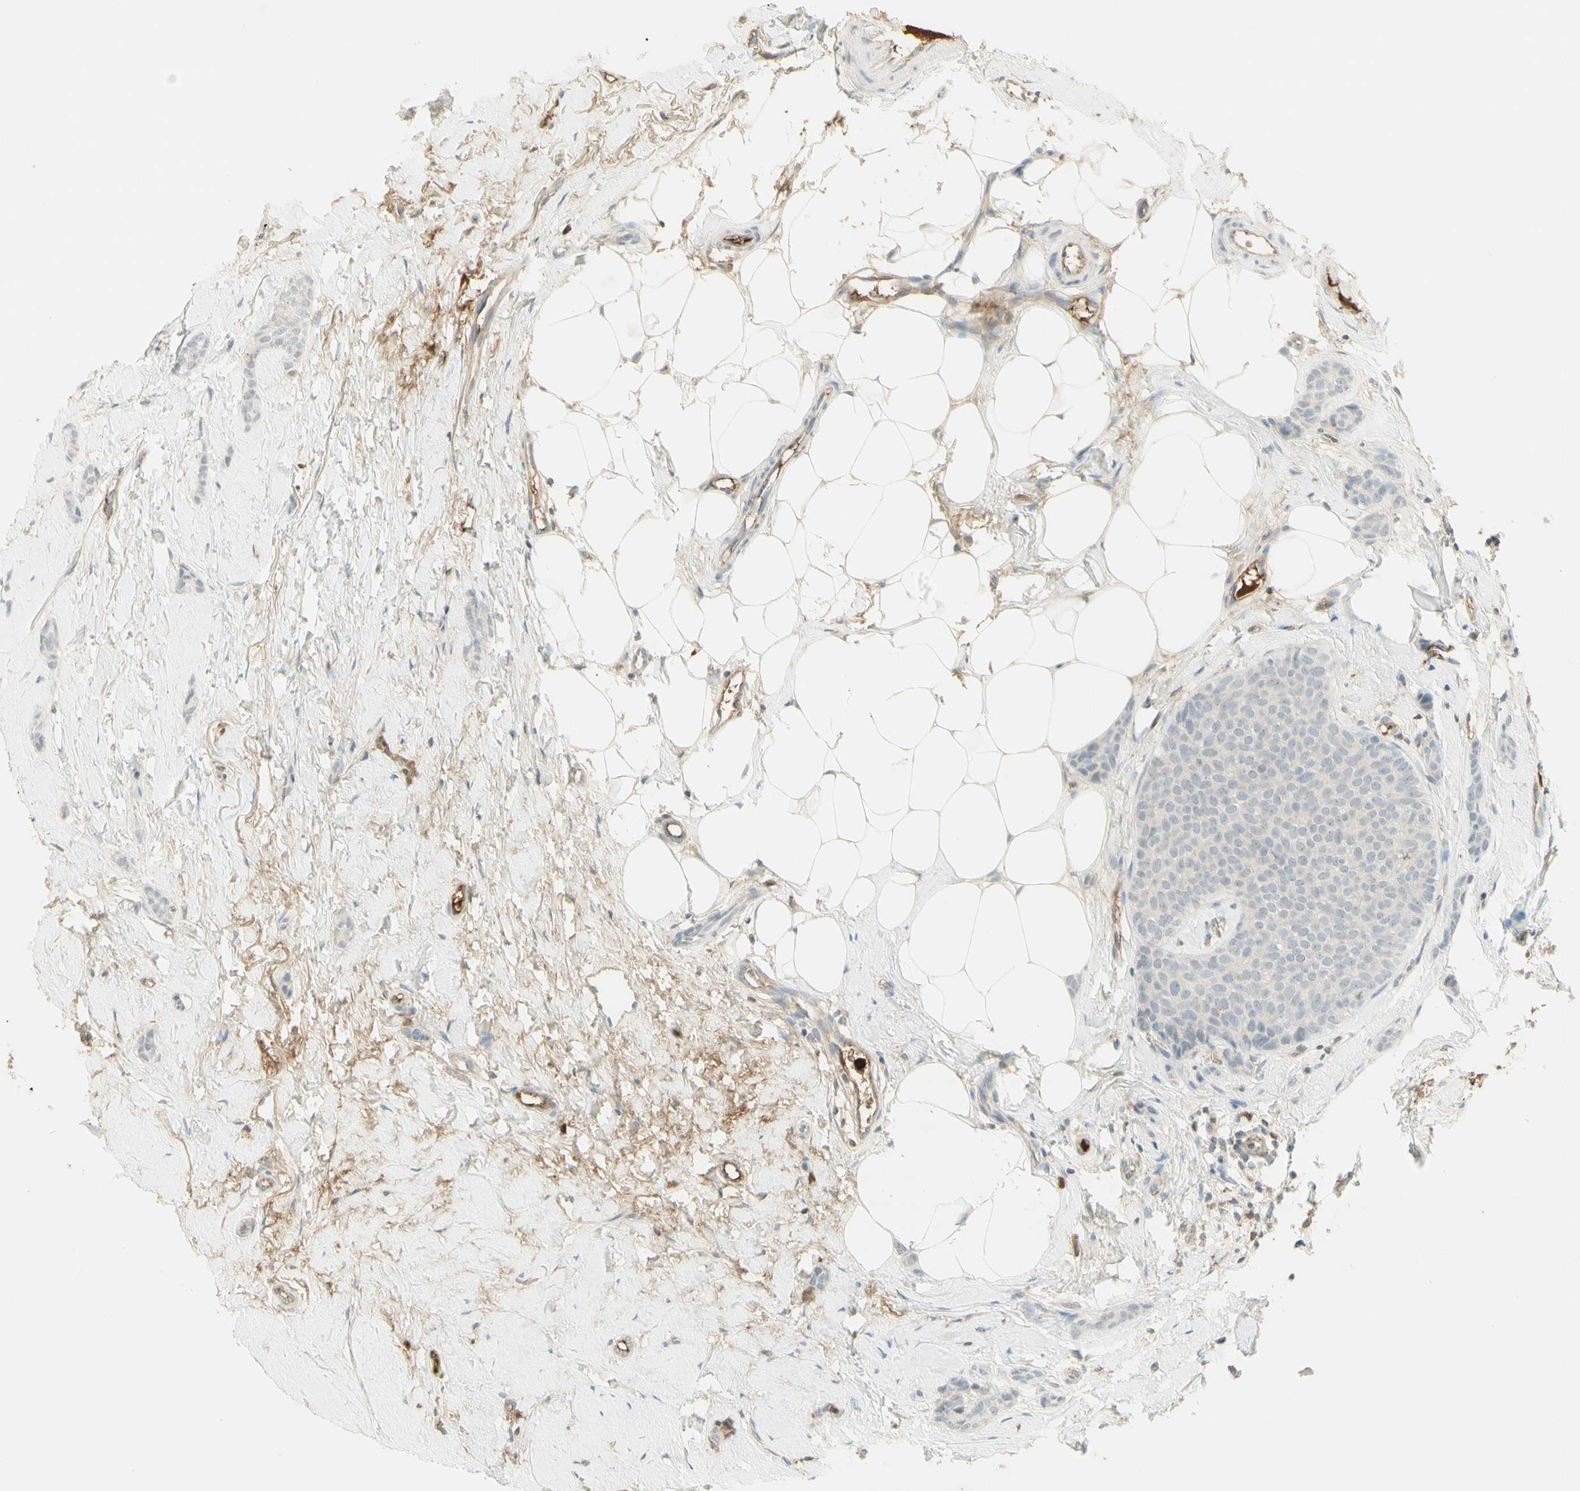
{"staining": {"intensity": "negative", "quantity": "none", "location": "none"}, "tissue": "breast cancer", "cell_type": "Tumor cells", "image_type": "cancer", "snomed": [{"axis": "morphology", "description": "Lobular carcinoma"}, {"axis": "topography", "description": "Skin"}, {"axis": "topography", "description": "Breast"}], "caption": "Tumor cells are negative for brown protein staining in breast cancer (lobular carcinoma).", "gene": "NID1", "patient": {"sex": "female", "age": 46}}